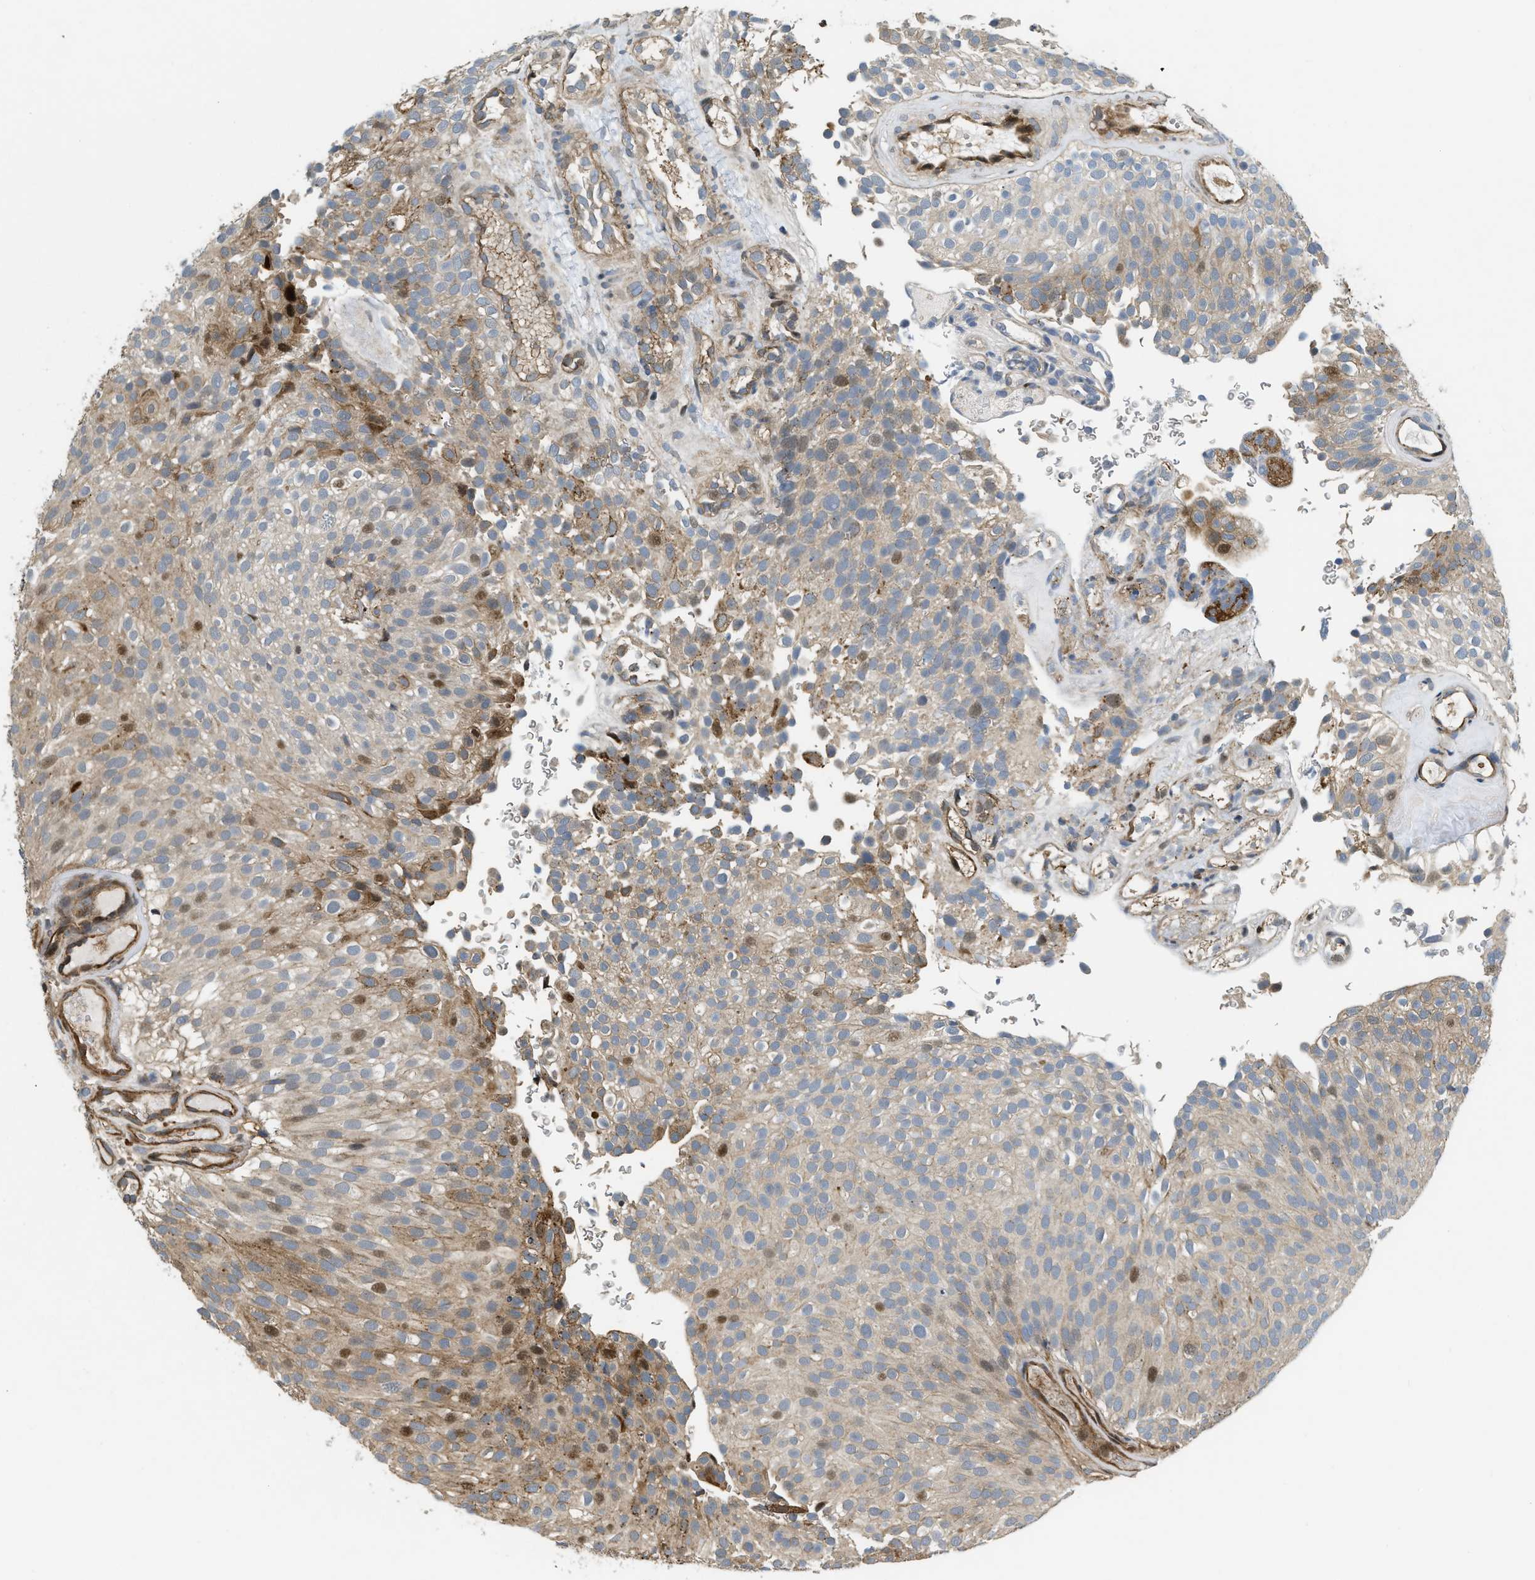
{"staining": {"intensity": "moderate", "quantity": "<25%", "location": "cytoplasmic/membranous,nuclear"}, "tissue": "urothelial cancer", "cell_type": "Tumor cells", "image_type": "cancer", "snomed": [{"axis": "morphology", "description": "Urothelial carcinoma, Low grade"}, {"axis": "topography", "description": "Urinary bladder"}], "caption": "Approximately <25% of tumor cells in human urothelial carcinoma (low-grade) reveal moderate cytoplasmic/membranous and nuclear protein staining as visualized by brown immunohistochemical staining.", "gene": "LTA4H", "patient": {"sex": "male", "age": 78}}